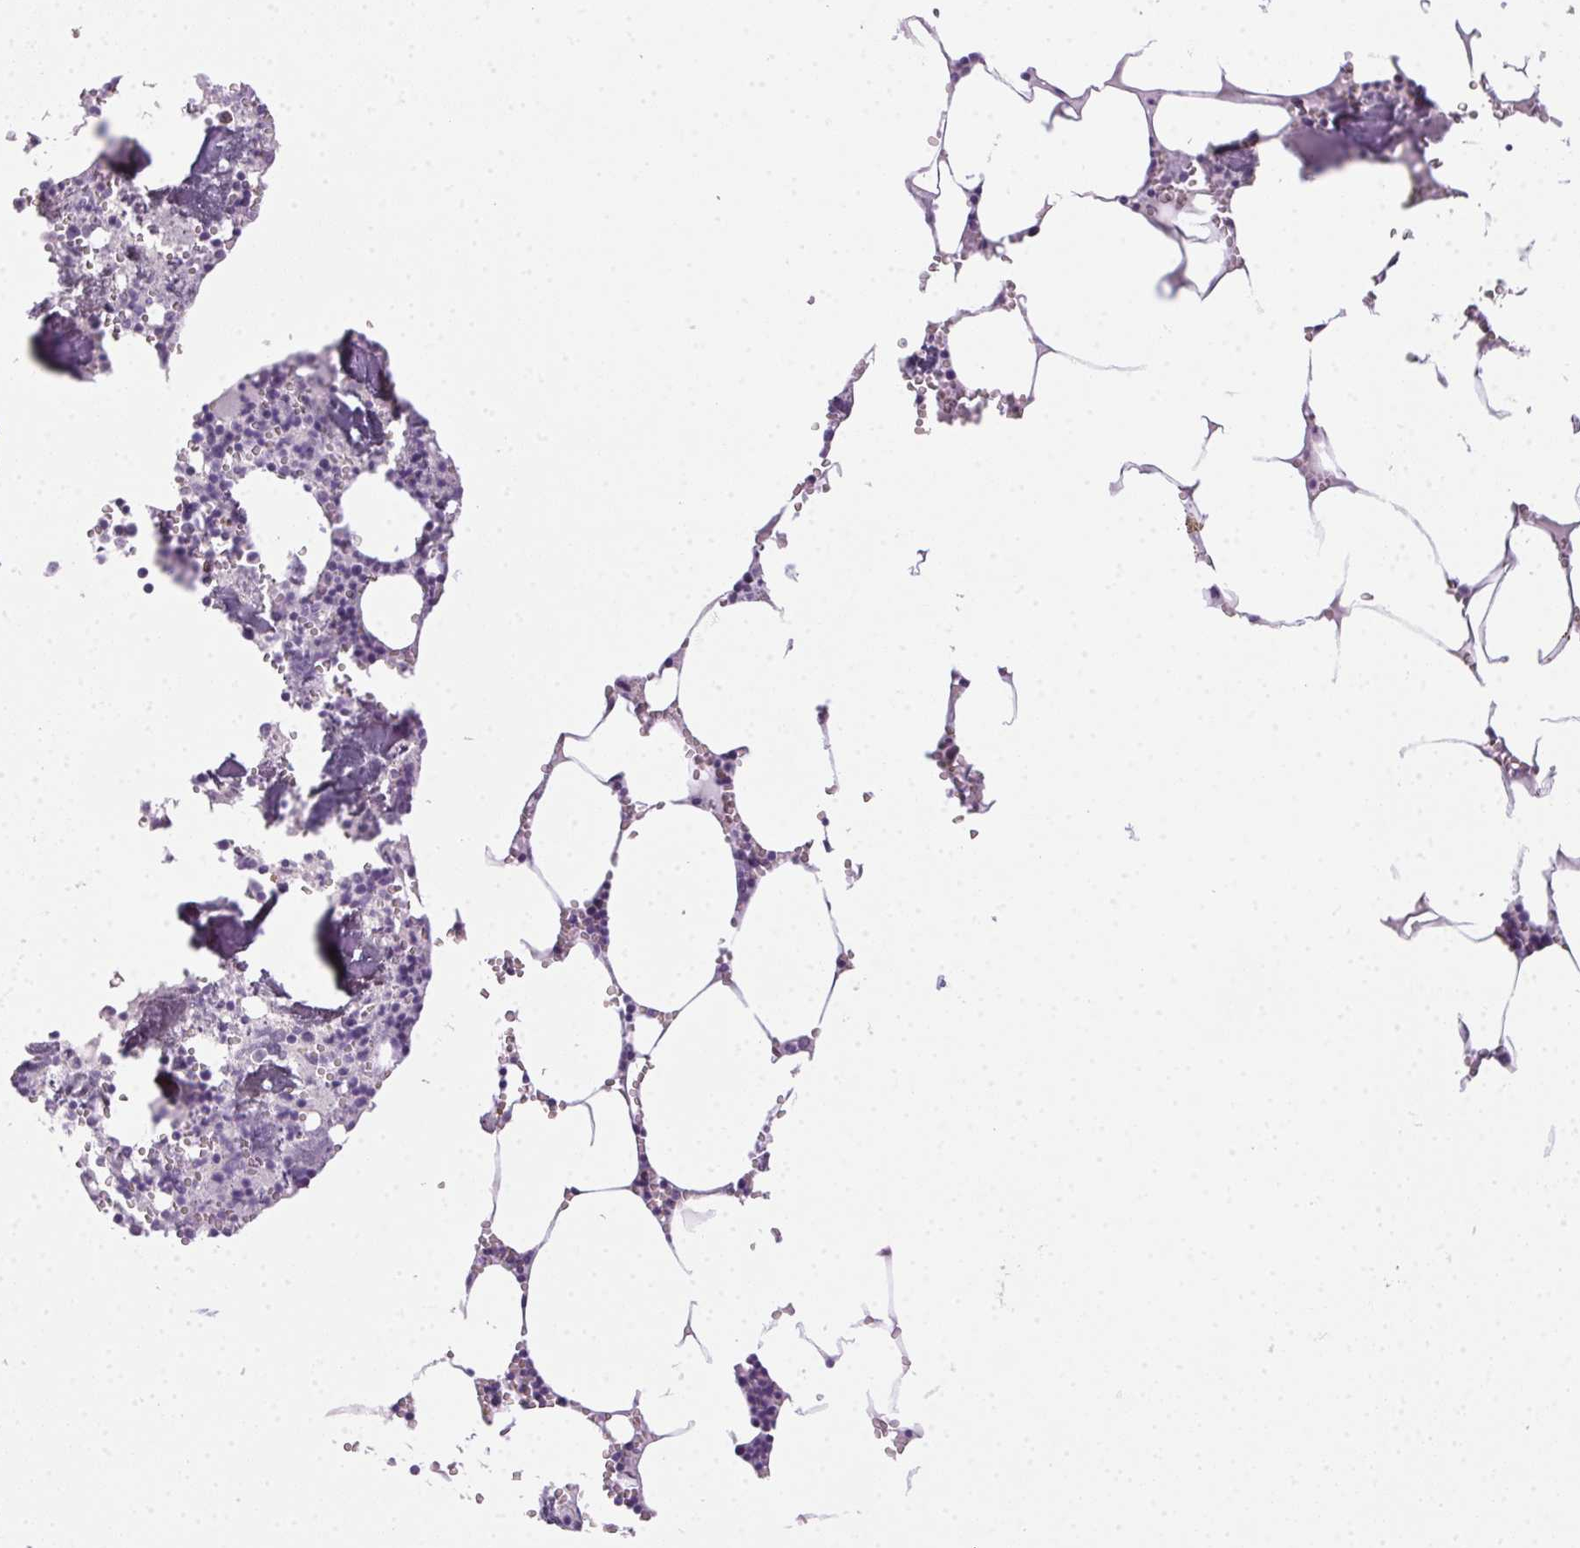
{"staining": {"intensity": "negative", "quantity": "none", "location": "none"}, "tissue": "bone marrow", "cell_type": "Hematopoietic cells", "image_type": "normal", "snomed": [{"axis": "morphology", "description": "Normal tissue, NOS"}, {"axis": "topography", "description": "Bone marrow"}], "caption": "Immunohistochemistry photomicrograph of benign bone marrow: bone marrow stained with DAB (3,3'-diaminobenzidine) demonstrates no significant protein expression in hematopoietic cells.", "gene": "POPDC2", "patient": {"sex": "male", "age": 54}}